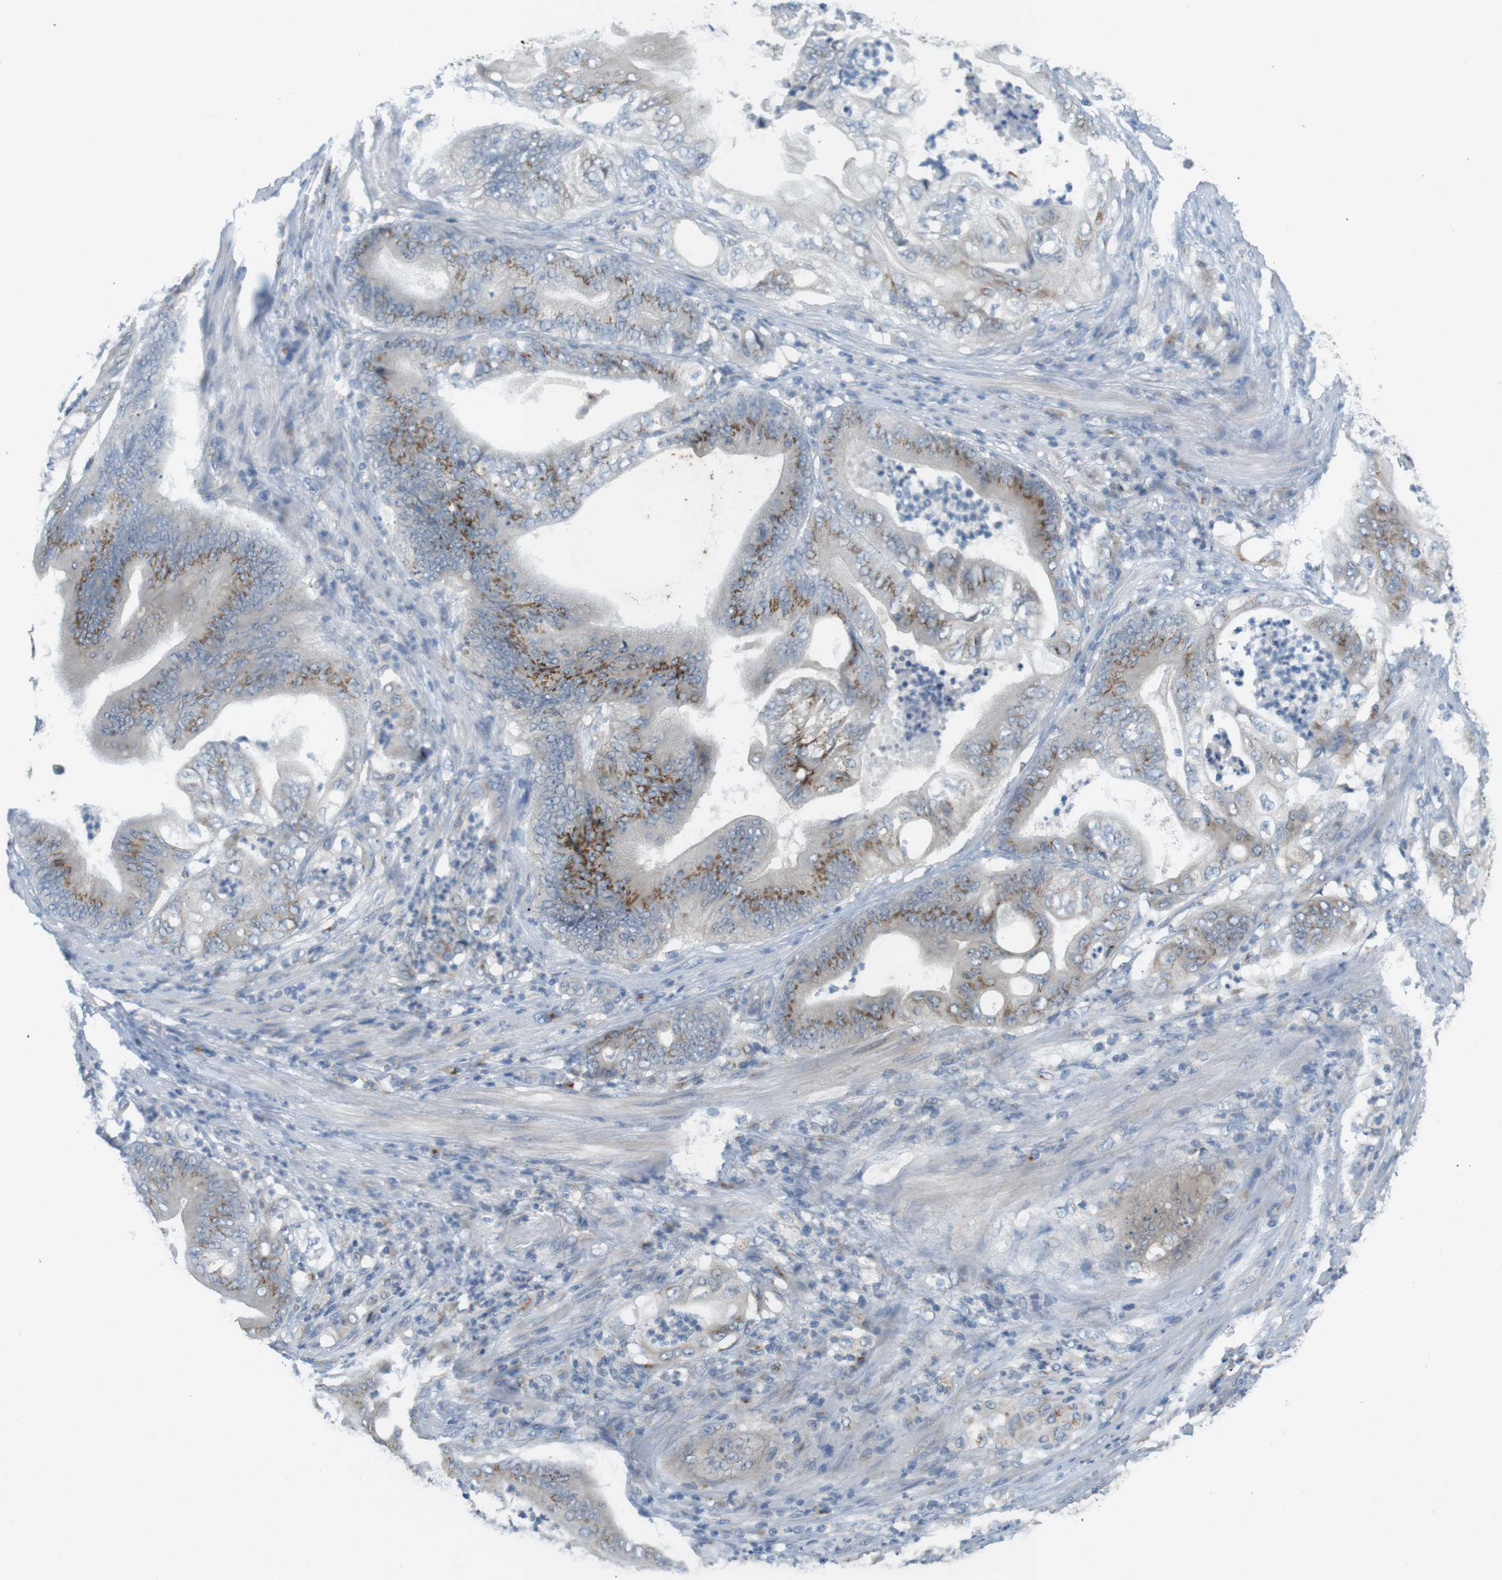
{"staining": {"intensity": "moderate", "quantity": "25%-75%", "location": "cytoplasmic/membranous"}, "tissue": "stomach cancer", "cell_type": "Tumor cells", "image_type": "cancer", "snomed": [{"axis": "morphology", "description": "Adenocarcinoma, NOS"}, {"axis": "topography", "description": "Stomach"}], "caption": "Stomach cancer stained for a protein exhibits moderate cytoplasmic/membranous positivity in tumor cells.", "gene": "YIPF3", "patient": {"sex": "female", "age": 73}}